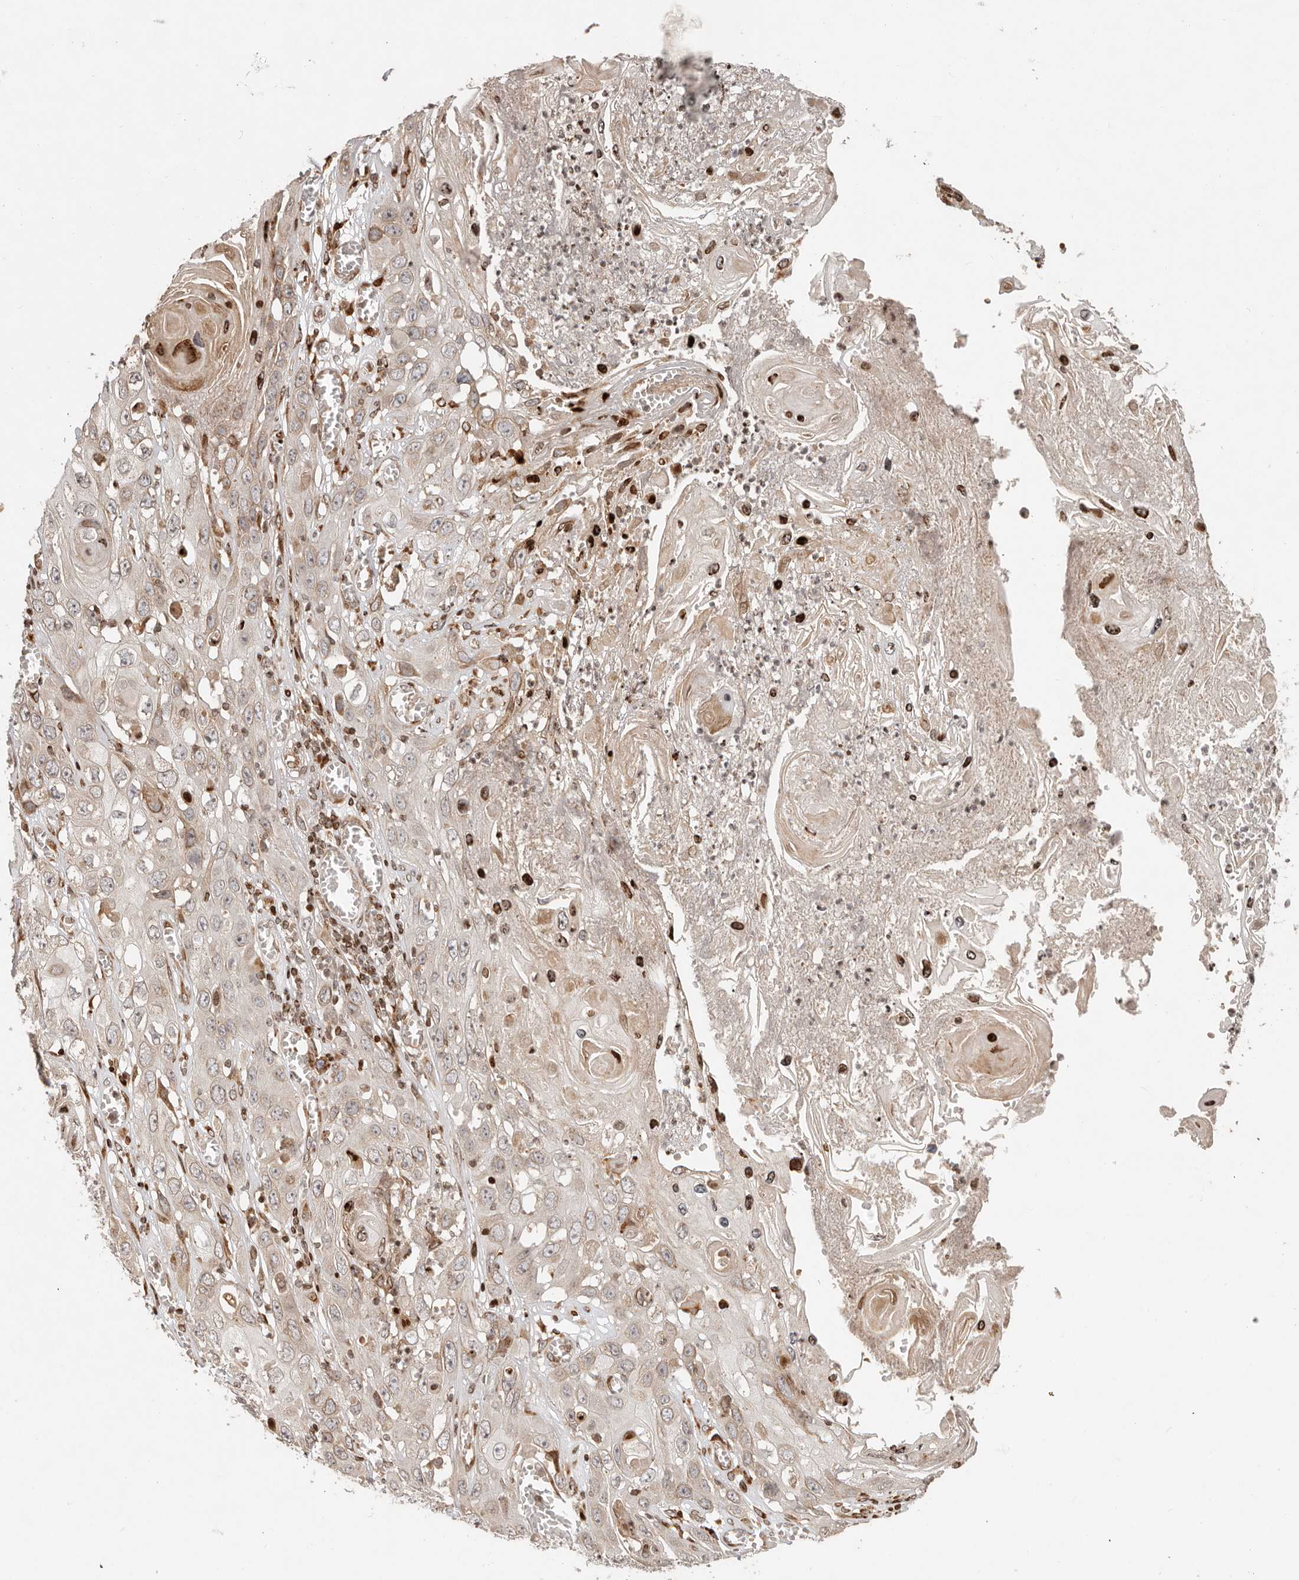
{"staining": {"intensity": "strong", "quantity": "<25%", "location": "nuclear"}, "tissue": "skin cancer", "cell_type": "Tumor cells", "image_type": "cancer", "snomed": [{"axis": "morphology", "description": "Squamous cell carcinoma, NOS"}, {"axis": "topography", "description": "Skin"}], "caption": "The immunohistochemical stain shows strong nuclear expression in tumor cells of squamous cell carcinoma (skin) tissue. (Stains: DAB in brown, nuclei in blue, Microscopy: brightfield microscopy at high magnification).", "gene": "TRIM4", "patient": {"sex": "male", "age": 55}}